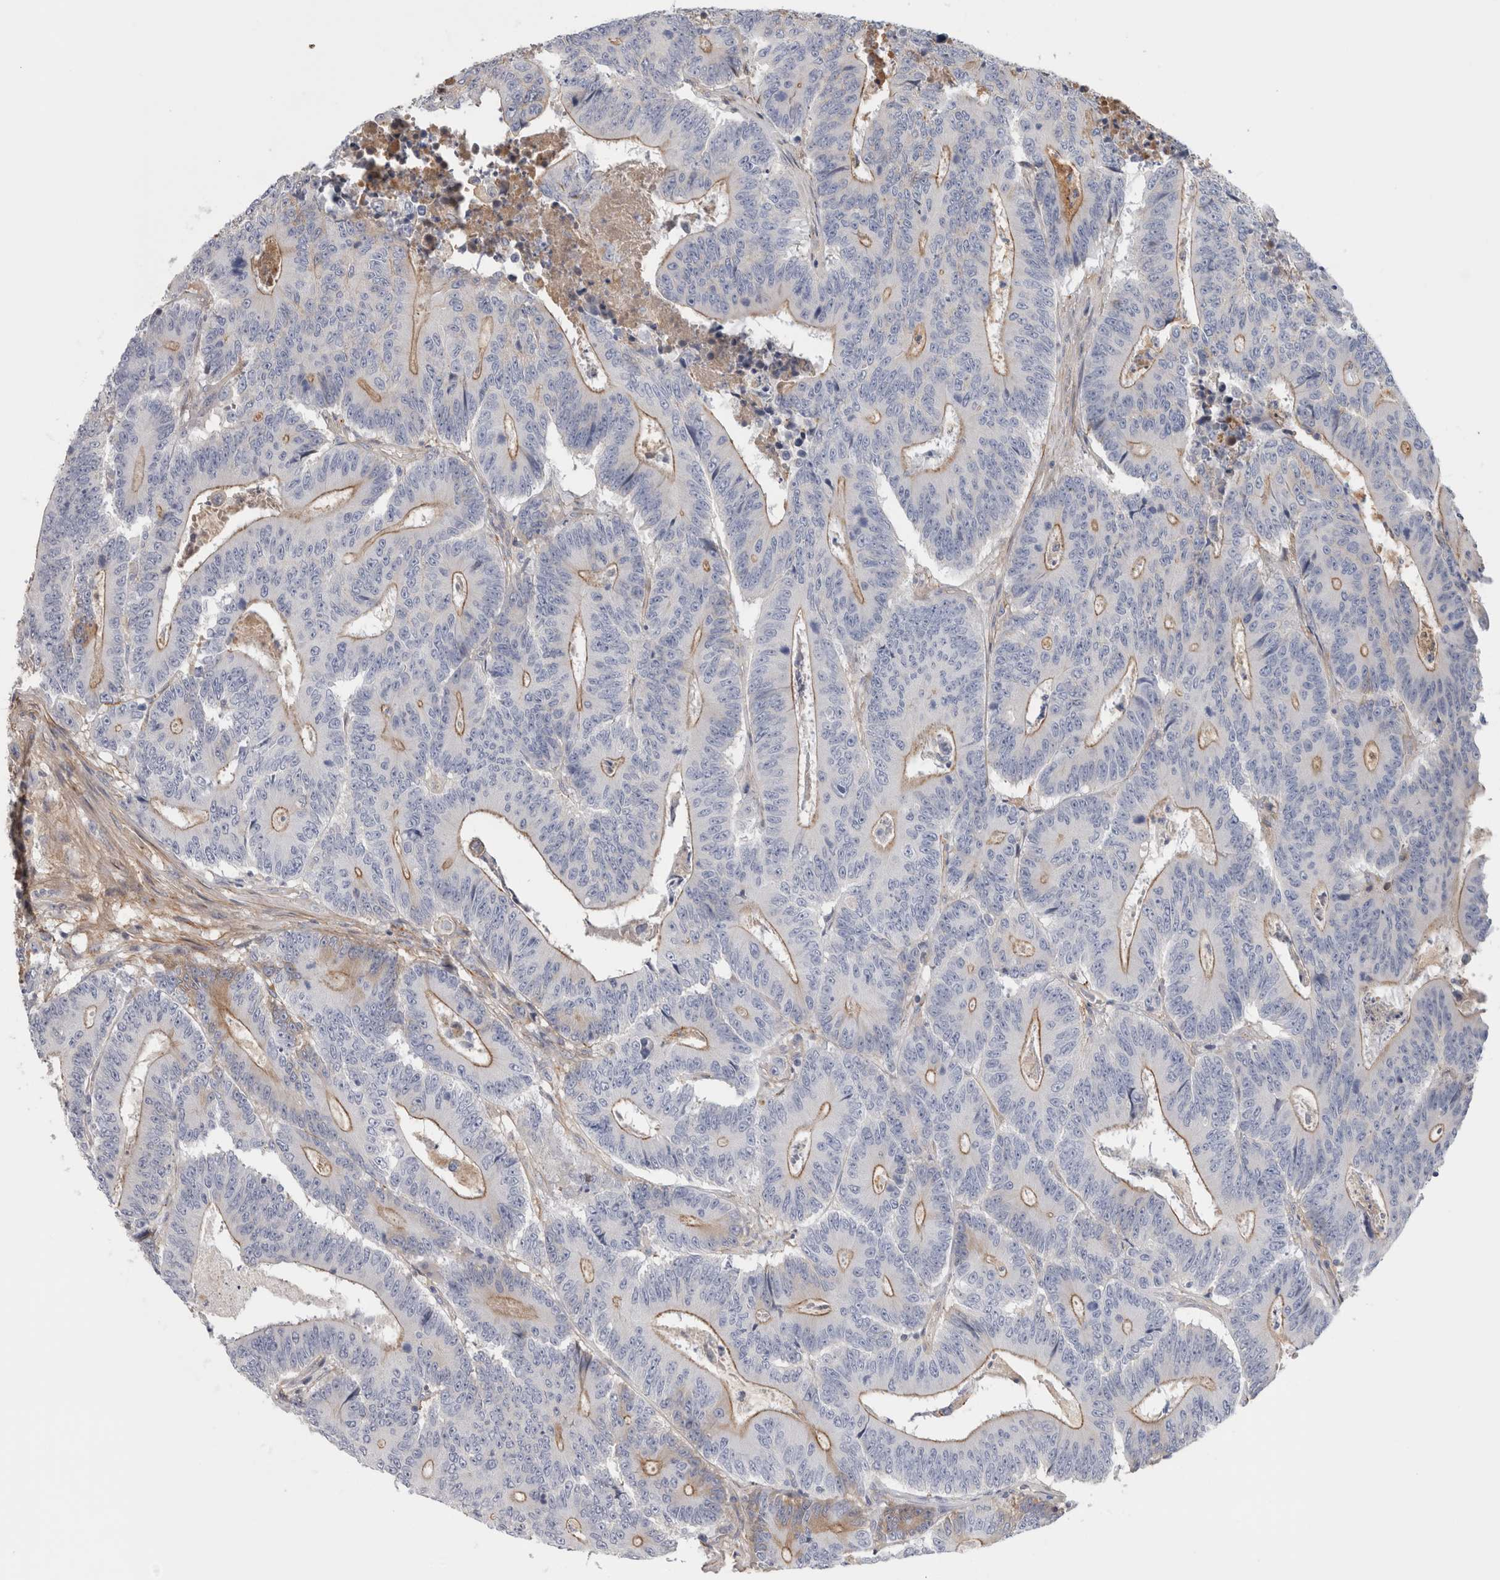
{"staining": {"intensity": "moderate", "quantity": "25%-75%", "location": "cytoplasmic/membranous"}, "tissue": "colorectal cancer", "cell_type": "Tumor cells", "image_type": "cancer", "snomed": [{"axis": "morphology", "description": "Adenocarcinoma, NOS"}, {"axis": "topography", "description": "Colon"}], "caption": "The immunohistochemical stain highlights moderate cytoplasmic/membranous positivity in tumor cells of colorectal adenocarcinoma tissue. (Brightfield microscopy of DAB IHC at high magnification).", "gene": "CFI", "patient": {"sex": "male", "age": 83}}